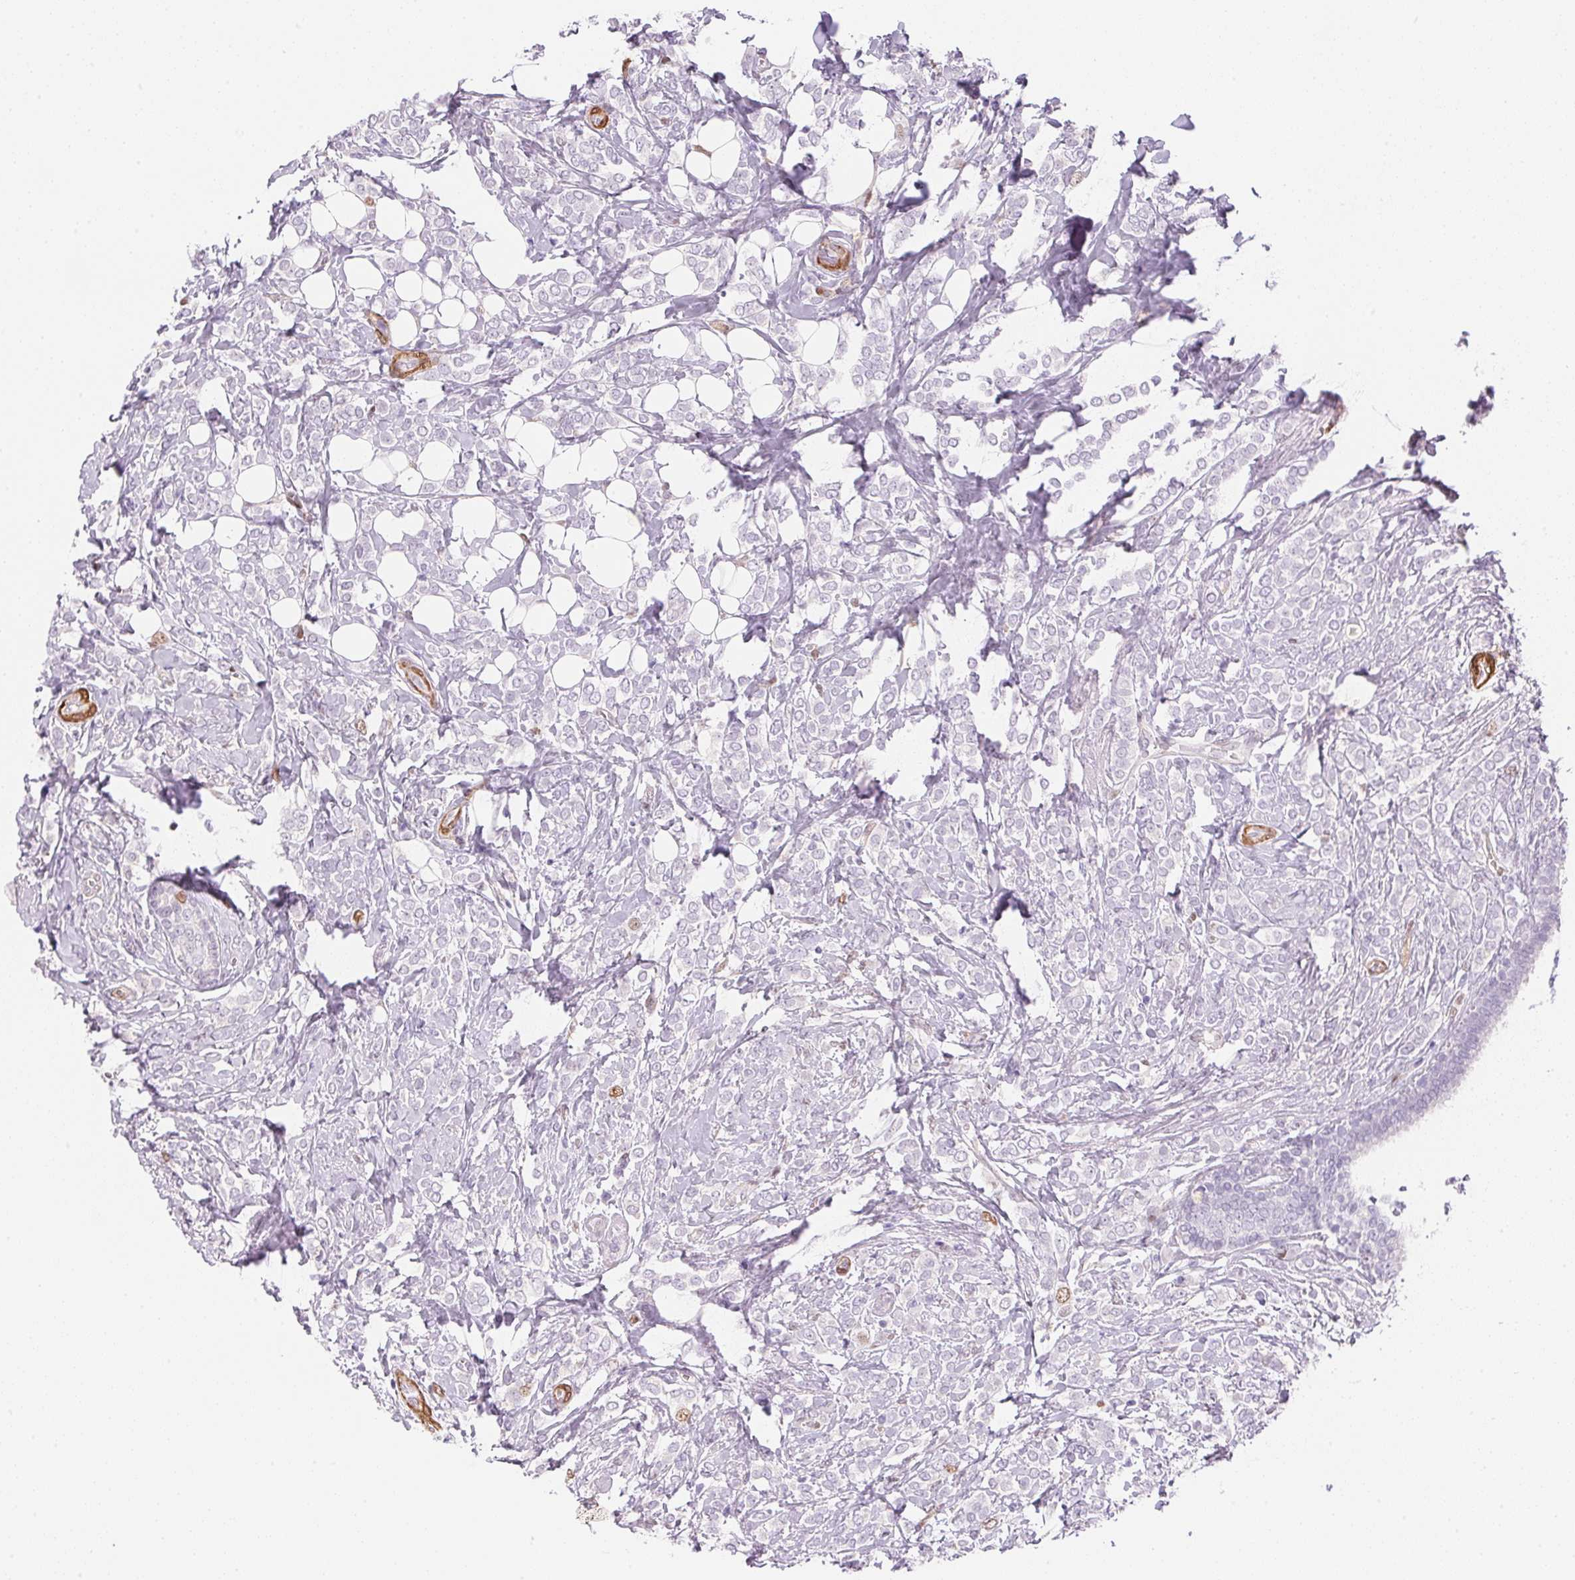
{"staining": {"intensity": "negative", "quantity": "none", "location": "none"}, "tissue": "breast cancer", "cell_type": "Tumor cells", "image_type": "cancer", "snomed": [{"axis": "morphology", "description": "Lobular carcinoma"}, {"axis": "topography", "description": "Breast"}], "caption": "The image reveals no staining of tumor cells in breast lobular carcinoma.", "gene": "SMTN", "patient": {"sex": "female", "age": 49}}